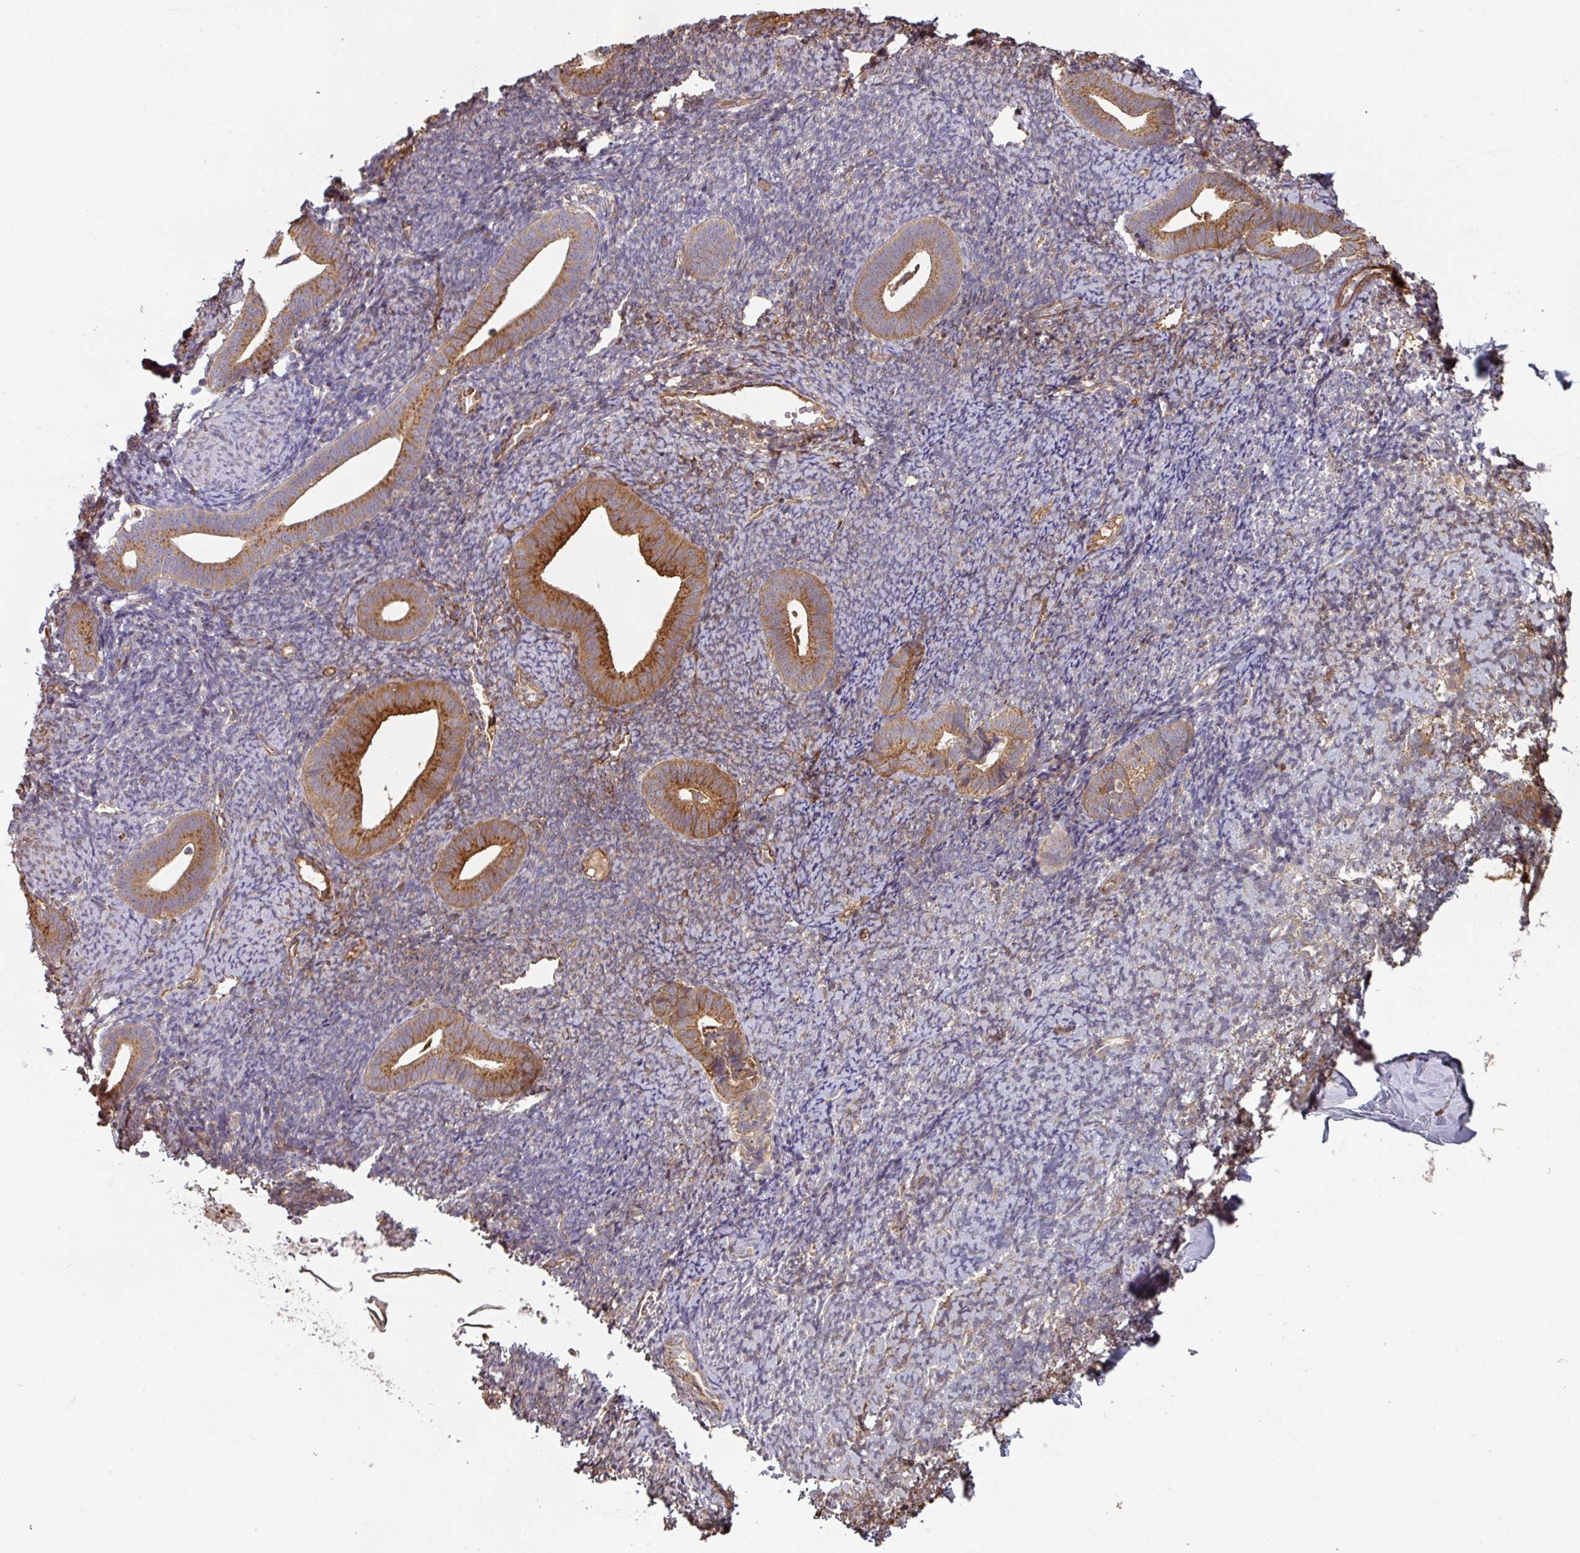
{"staining": {"intensity": "moderate", "quantity": "<25%", "location": "cytoplasmic/membranous"}, "tissue": "endometrium", "cell_type": "Cells in endometrial stroma", "image_type": "normal", "snomed": [{"axis": "morphology", "description": "Normal tissue, NOS"}, {"axis": "topography", "description": "Endometrium"}], "caption": "This is a photomicrograph of immunohistochemistry staining of normal endometrium, which shows moderate staining in the cytoplasmic/membranous of cells in endometrial stroma.", "gene": "SIK1", "patient": {"sex": "female", "age": 39}}